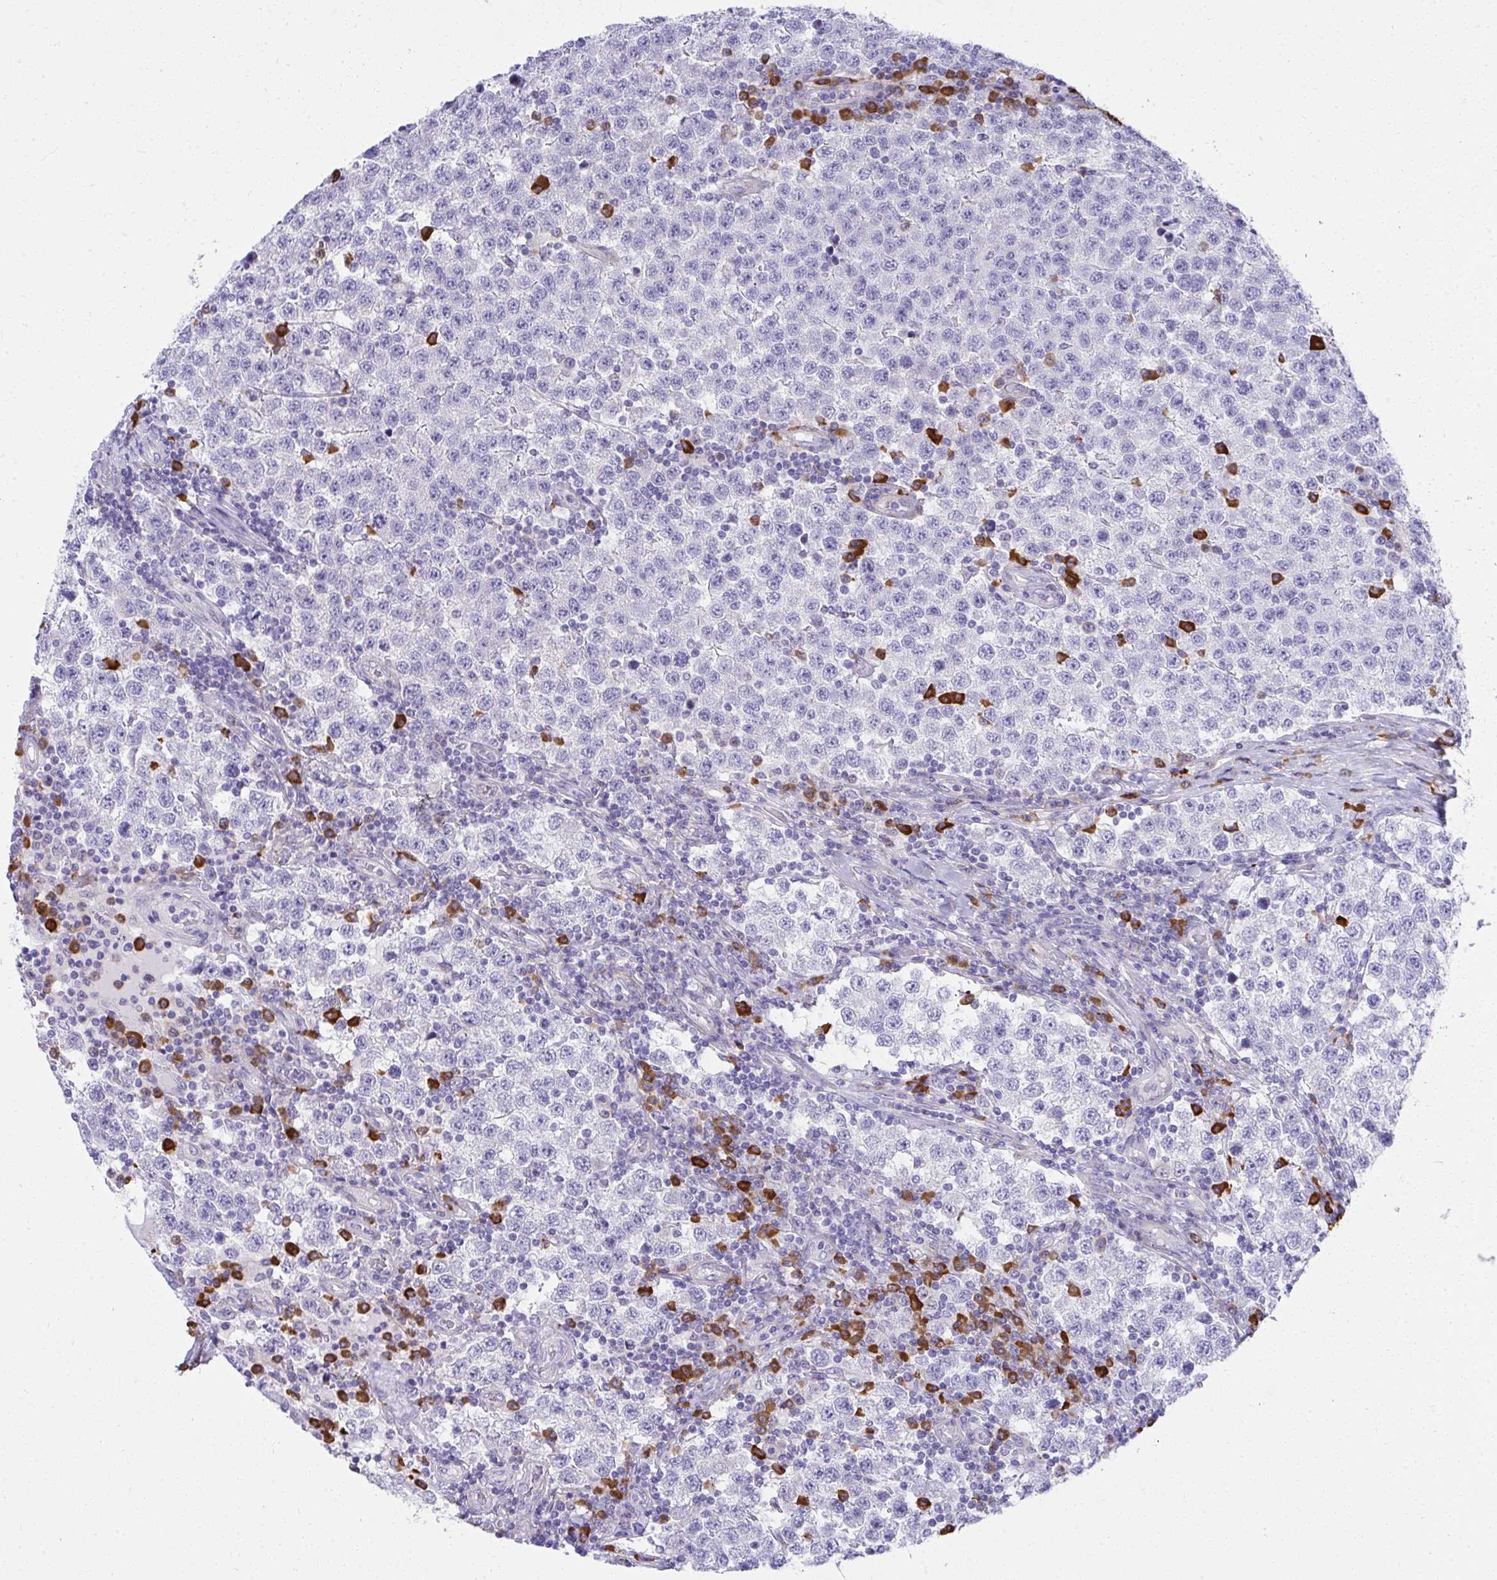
{"staining": {"intensity": "negative", "quantity": "none", "location": "none"}, "tissue": "testis cancer", "cell_type": "Tumor cells", "image_type": "cancer", "snomed": [{"axis": "morphology", "description": "Seminoma, NOS"}, {"axis": "topography", "description": "Testis"}], "caption": "DAB immunohistochemical staining of seminoma (testis) exhibits no significant staining in tumor cells. (DAB (3,3'-diaminobenzidine) immunohistochemistry (IHC) with hematoxylin counter stain).", "gene": "PUS7L", "patient": {"sex": "male", "age": 34}}